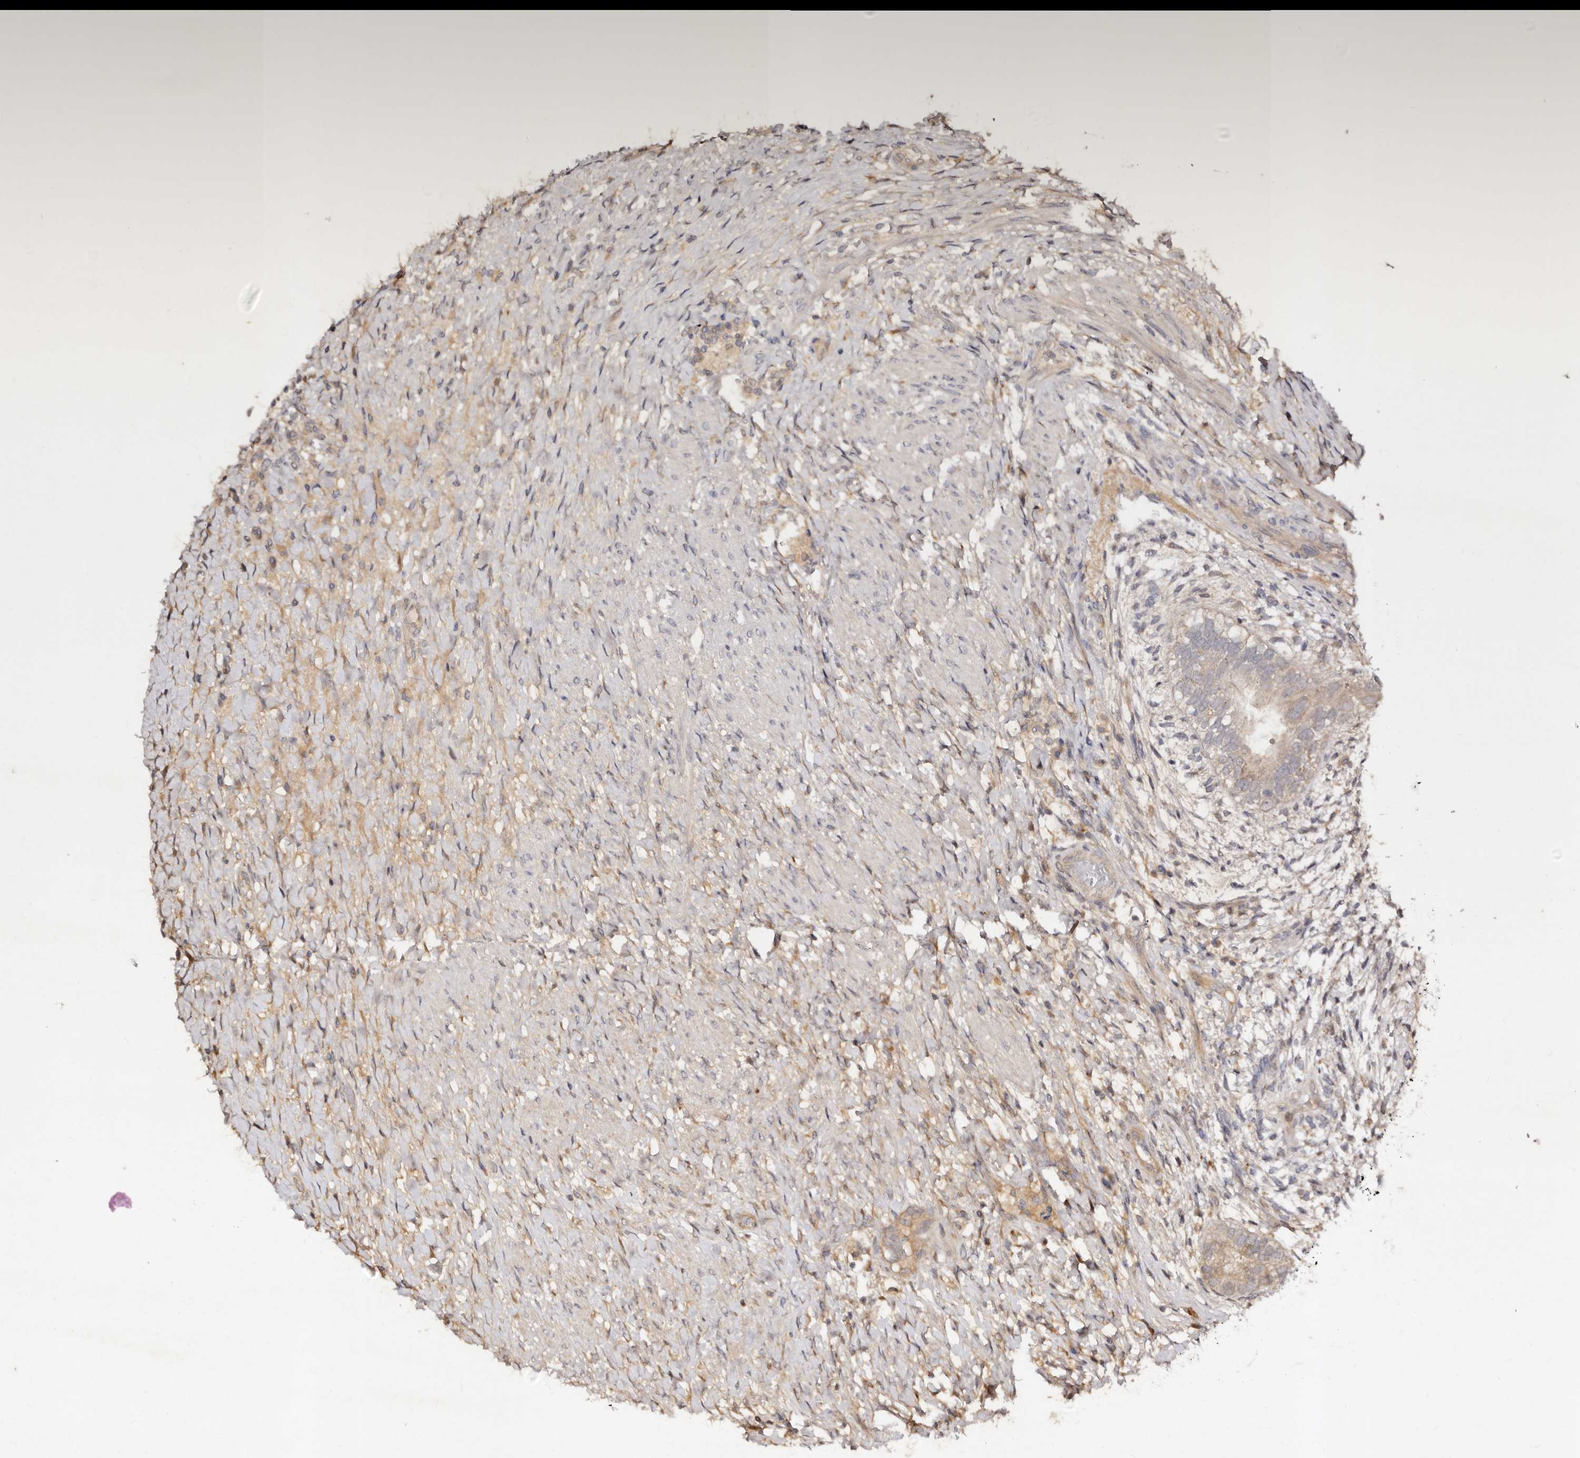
{"staining": {"intensity": "weak", "quantity": "<25%", "location": "cytoplasmic/membranous"}, "tissue": "testis cancer", "cell_type": "Tumor cells", "image_type": "cancer", "snomed": [{"axis": "morphology", "description": "Carcinoma, Embryonal, NOS"}, {"axis": "topography", "description": "Testis"}], "caption": "Photomicrograph shows no protein expression in tumor cells of testis cancer (embryonal carcinoma) tissue. Brightfield microscopy of IHC stained with DAB (brown) and hematoxylin (blue), captured at high magnification.", "gene": "LCORL", "patient": {"sex": "male", "age": 26}}